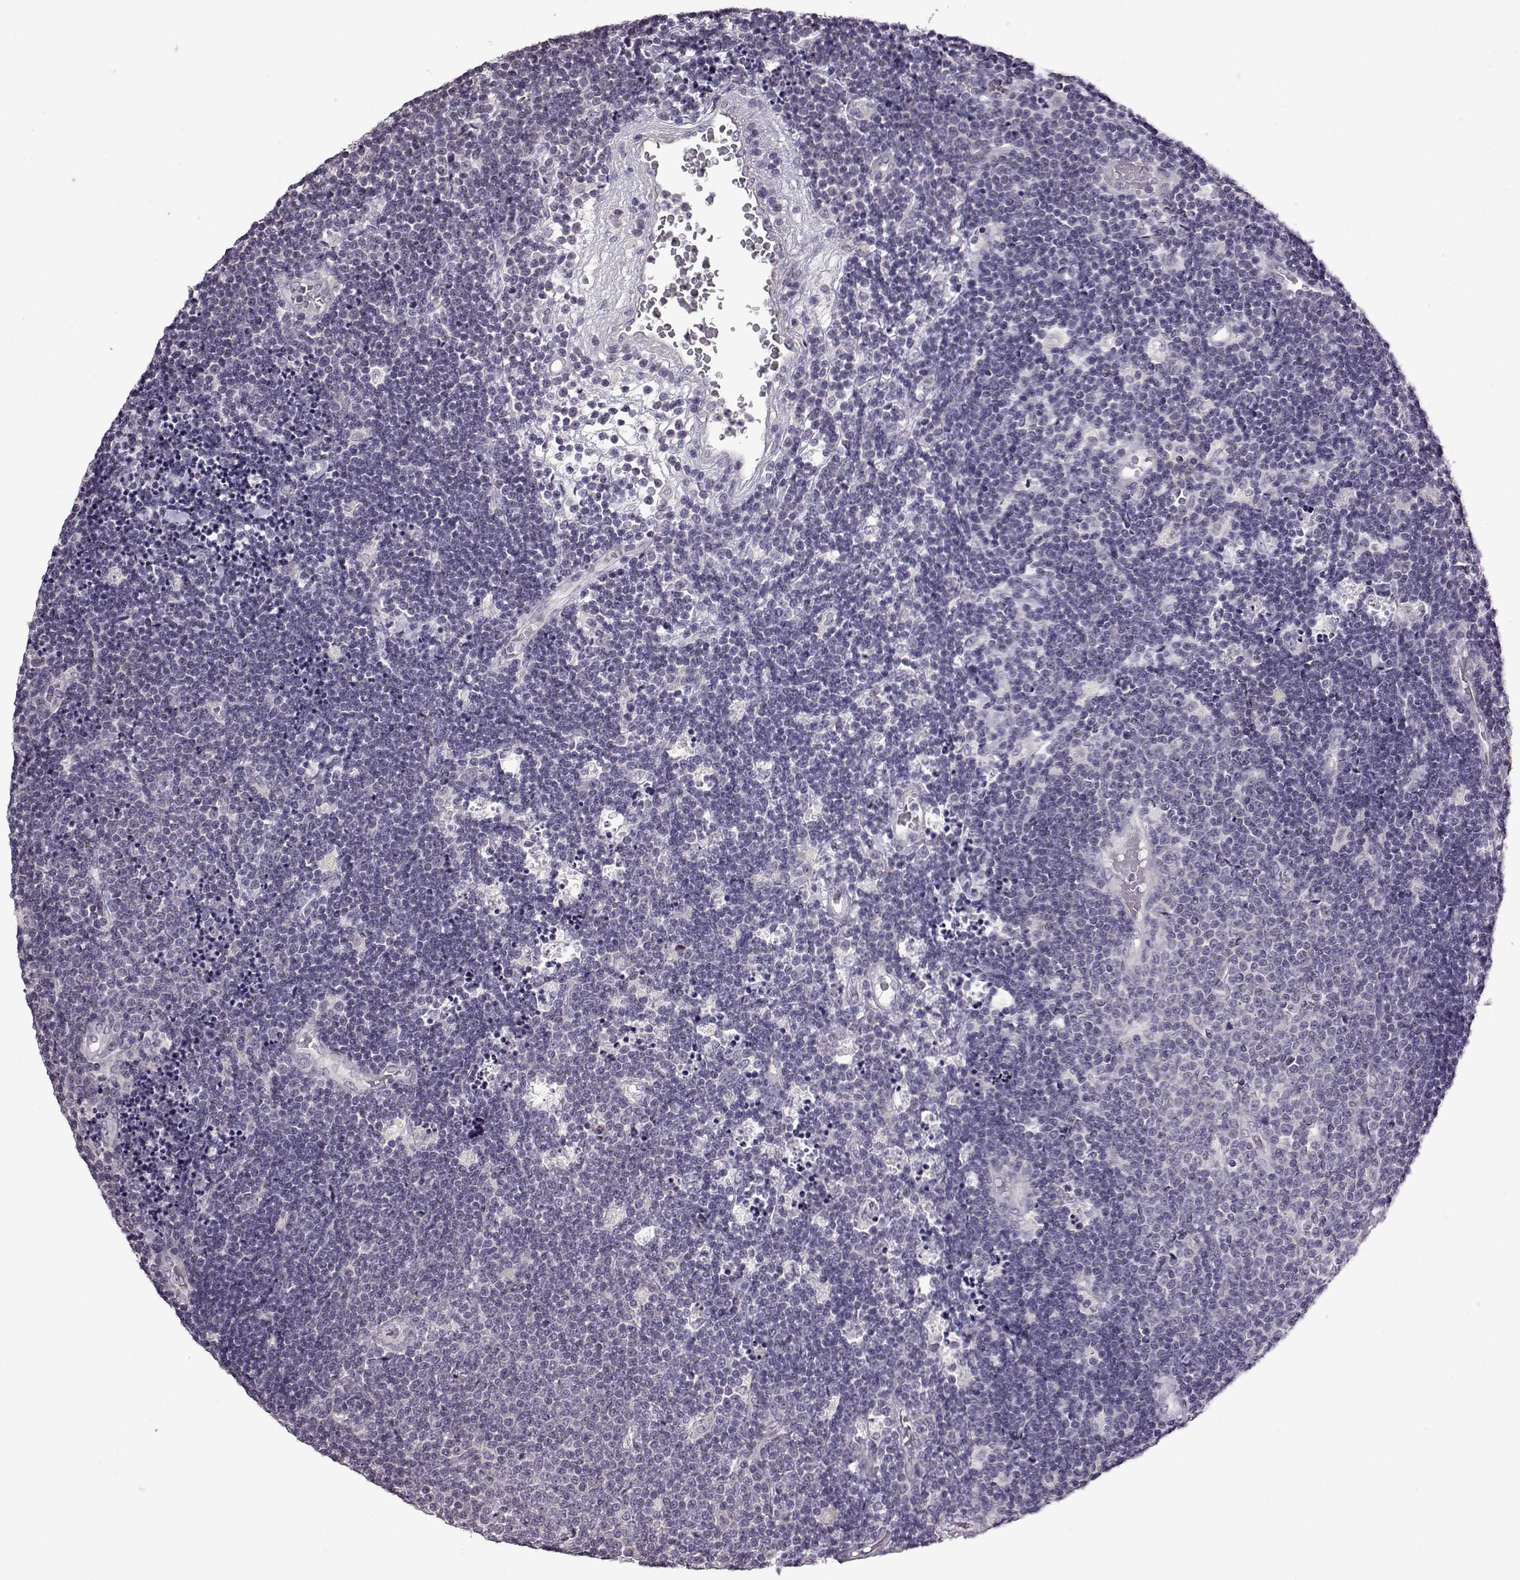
{"staining": {"intensity": "negative", "quantity": "none", "location": "none"}, "tissue": "lymphoma", "cell_type": "Tumor cells", "image_type": "cancer", "snomed": [{"axis": "morphology", "description": "Malignant lymphoma, non-Hodgkin's type, Low grade"}, {"axis": "topography", "description": "Brain"}], "caption": "Tumor cells show no significant protein staining in lymphoma.", "gene": "ADGRG2", "patient": {"sex": "female", "age": 66}}